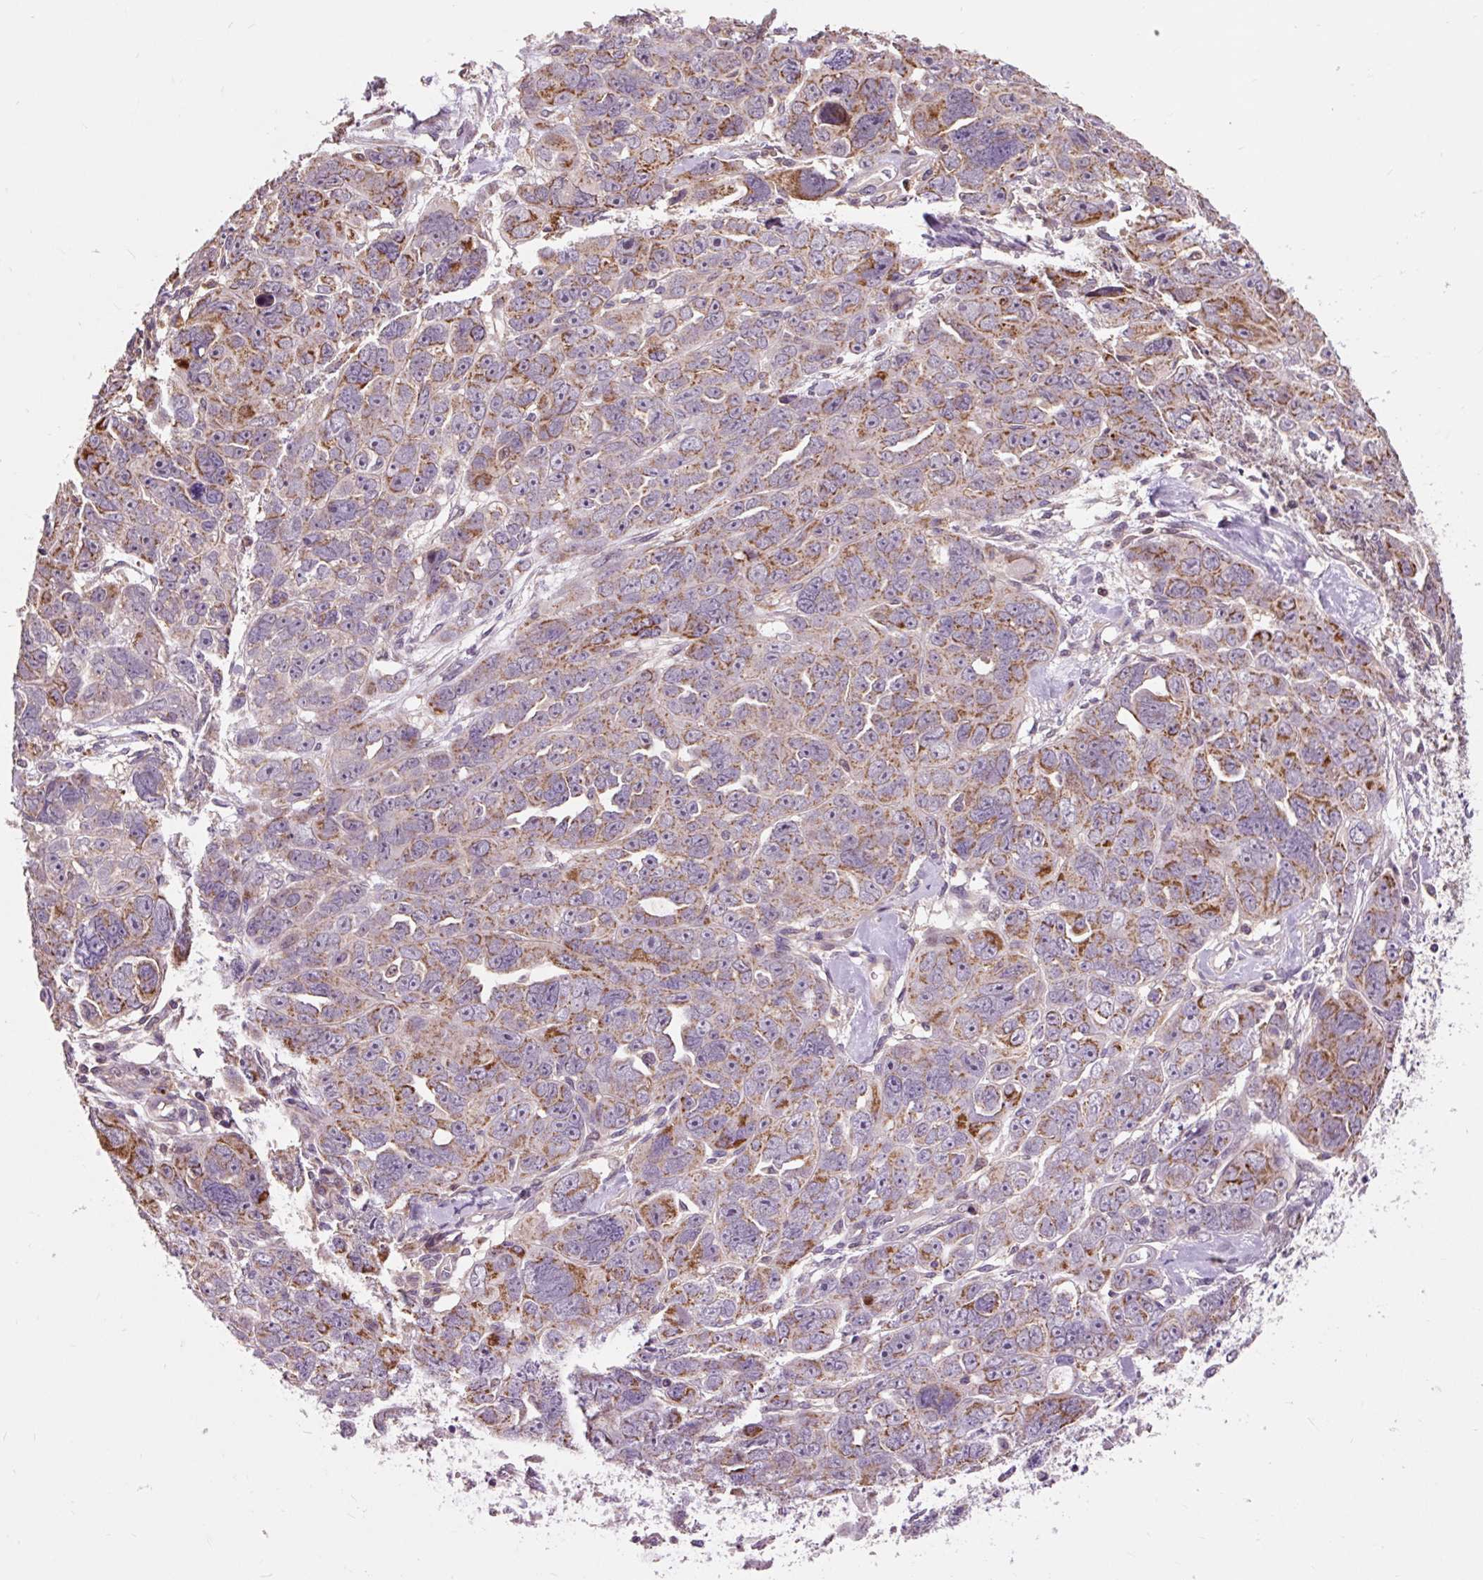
{"staining": {"intensity": "moderate", "quantity": ">75%", "location": "cytoplasmic/membranous"}, "tissue": "ovarian cancer", "cell_type": "Tumor cells", "image_type": "cancer", "snomed": [{"axis": "morphology", "description": "Cystadenocarcinoma, serous, NOS"}, {"axis": "topography", "description": "Ovary"}], "caption": "Ovarian cancer stained for a protein displays moderate cytoplasmic/membranous positivity in tumor cells. The protein of interest is stained brown, and the nuclei are stained in blue (DAB IHC with brightfield microscopy, high magnification).", "gene": "PRIMPOL", "patient": {"sex": "female", "age": 63}}